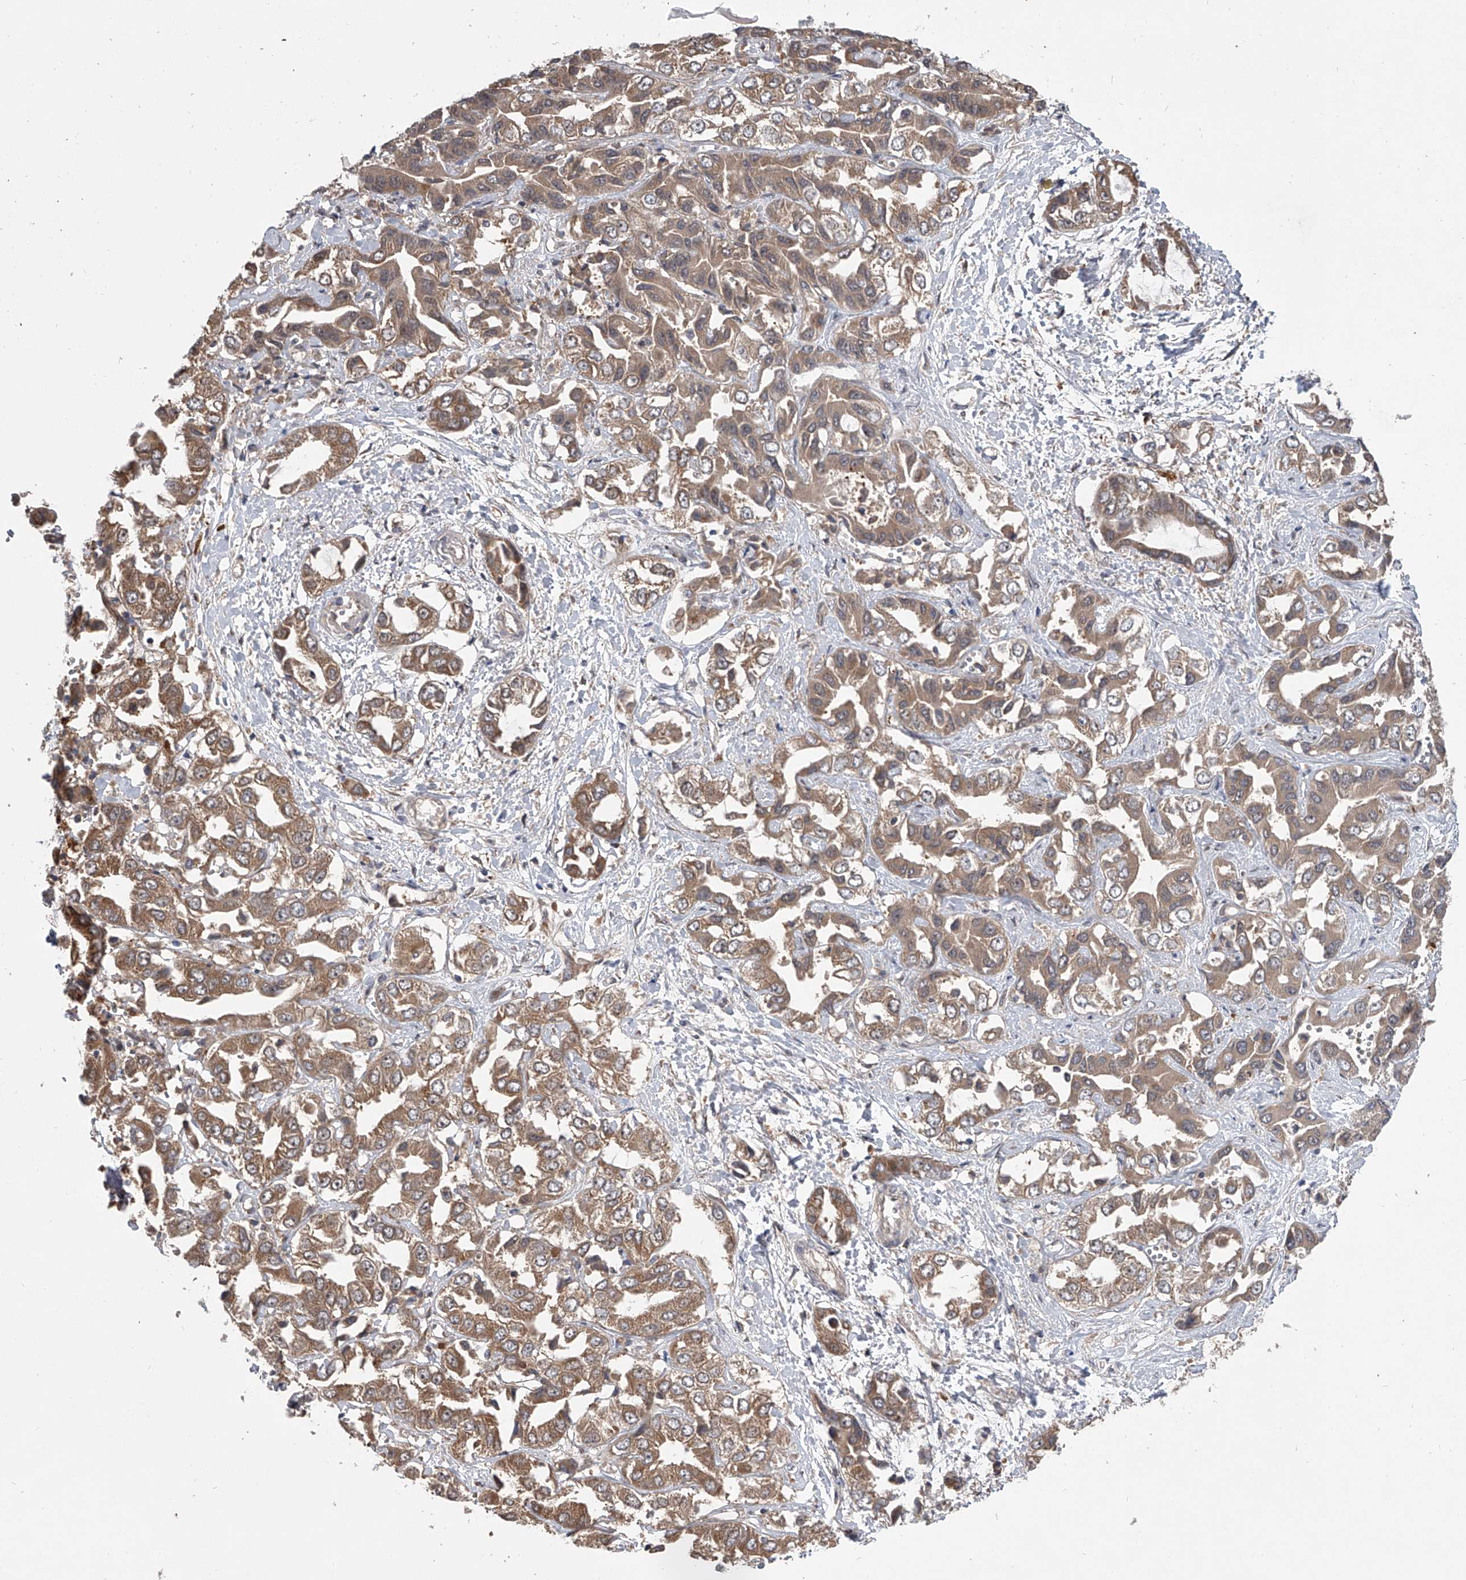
{"staining": {"intensity": "moderate", "quantity": ">75%", "location": "cytoplasmic/membranous"}, "tissue": "liver cancer", "cell_type": "Tumor cells", "image_type": "cancer", "snomed": [{"axis": "morphology", "description": "Cholangiocarcinoma"}, {"axis": "topography", "description": "Liver"}], "caption": "This image displays IHC staining of human liver cancer (cholangiocarcinoma), with medium moderate cytoplasmic/membranous positivity in about >75% of tumor cells.", "gene": "GEMIN8", "patient": {"sex": "female", "age": 52}}